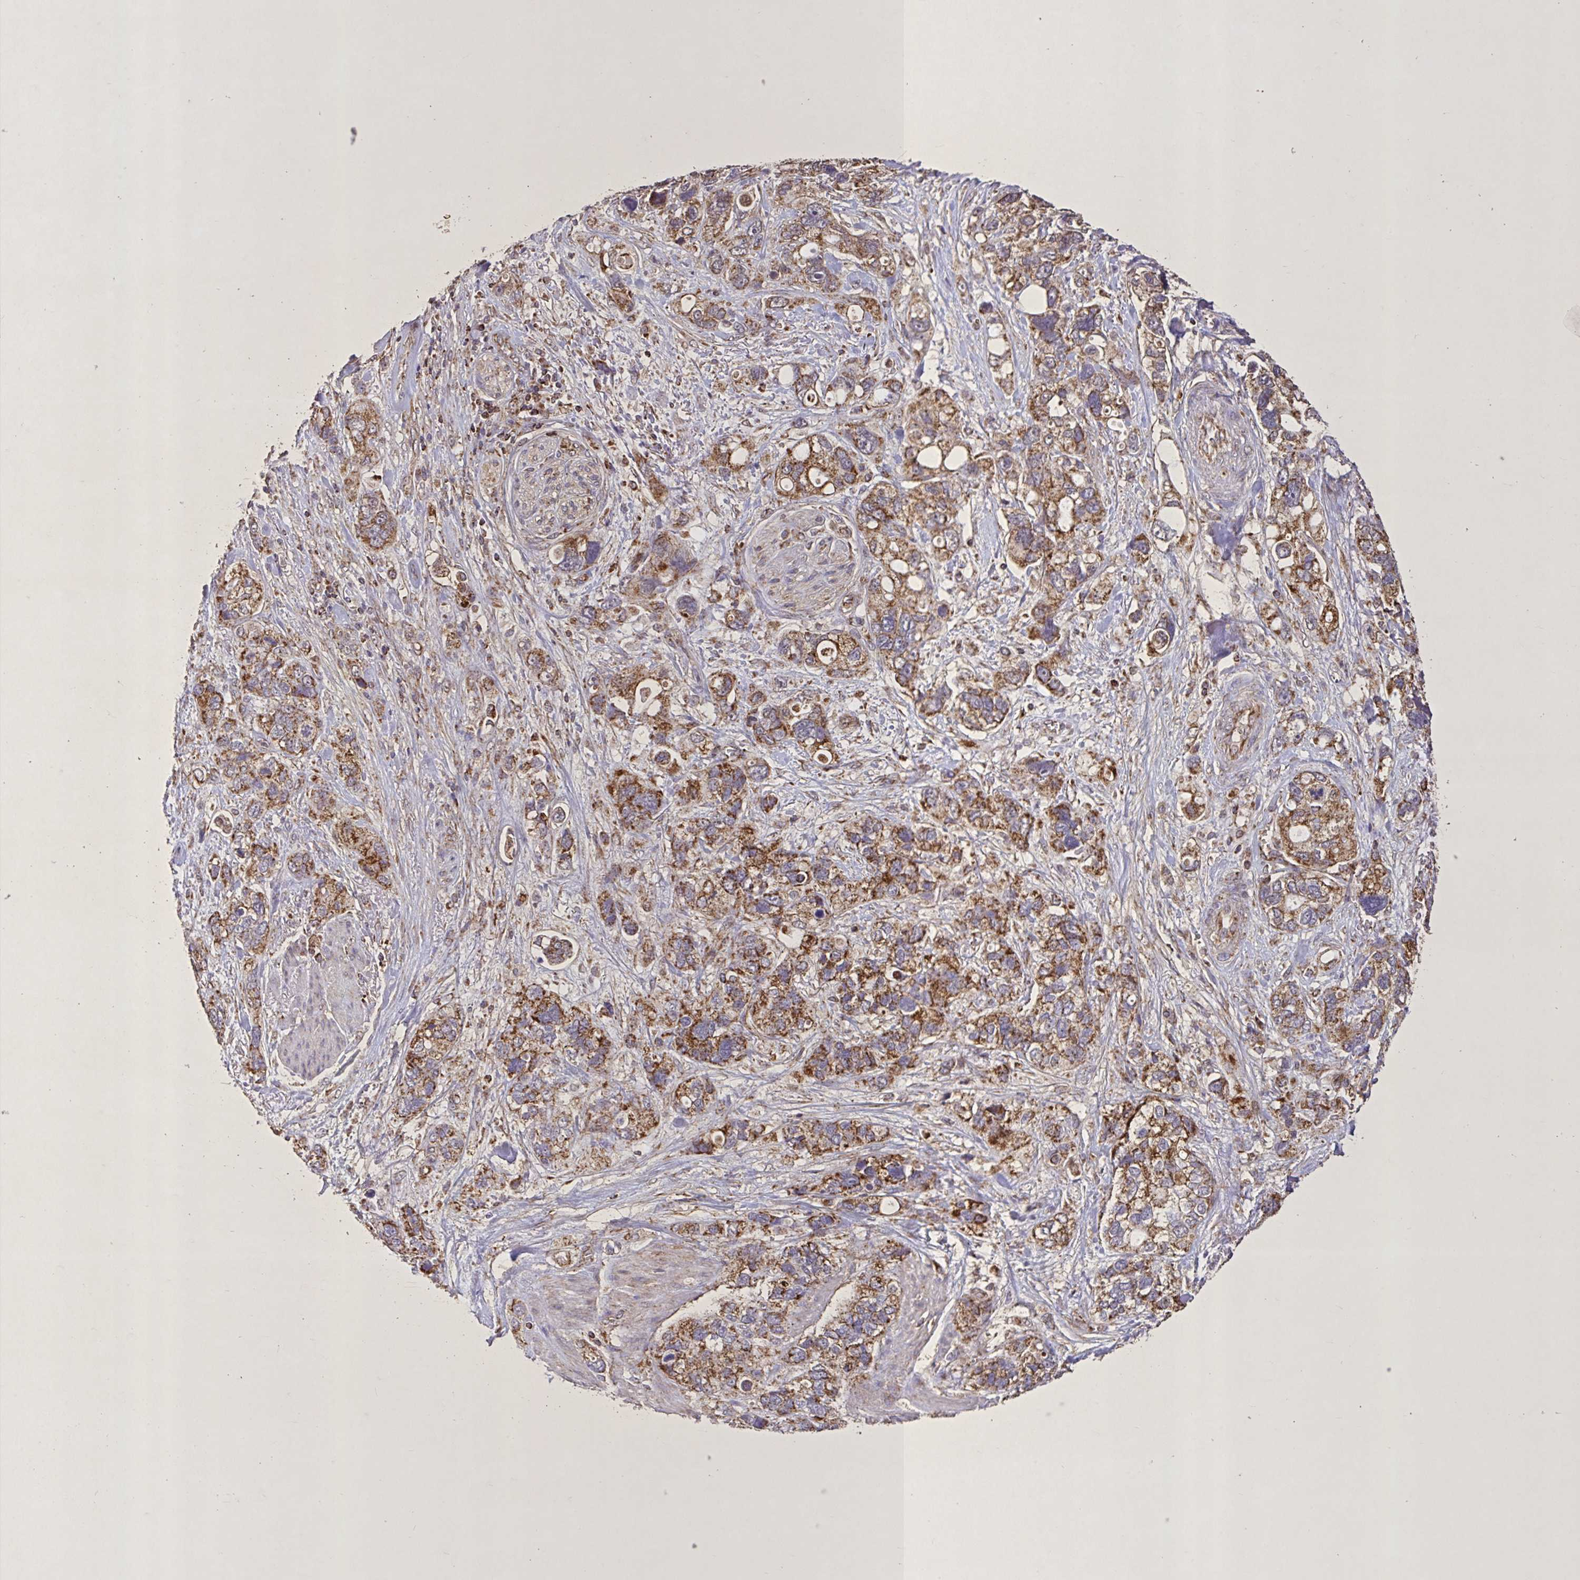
{"staining": {"intensity": "moderate", "quantity": ">75%", "location": "cytoplasmic/membranous"}, "tissue": "stomach cancer", "cell_type": "Tumor cells", "image_type": "cancer", "snomed": [{"axis": "morphology", "description": "Adenocarcinoma, NOS"}, {"axis": "topography", "description": "Stomach, upper"}], "caption": "DAB (3,3'-diaminobenzidine) immunohistochemical staining of stomach cancer shows moderate cytoplasmic/membranous protein positivity in about >75% of tumor cells. Immunohistochemistry stains the protein of interest in brown and the nuclei are stained blue.", "gene": "AGK", "patient": {"sex": "female", "age": 81}}